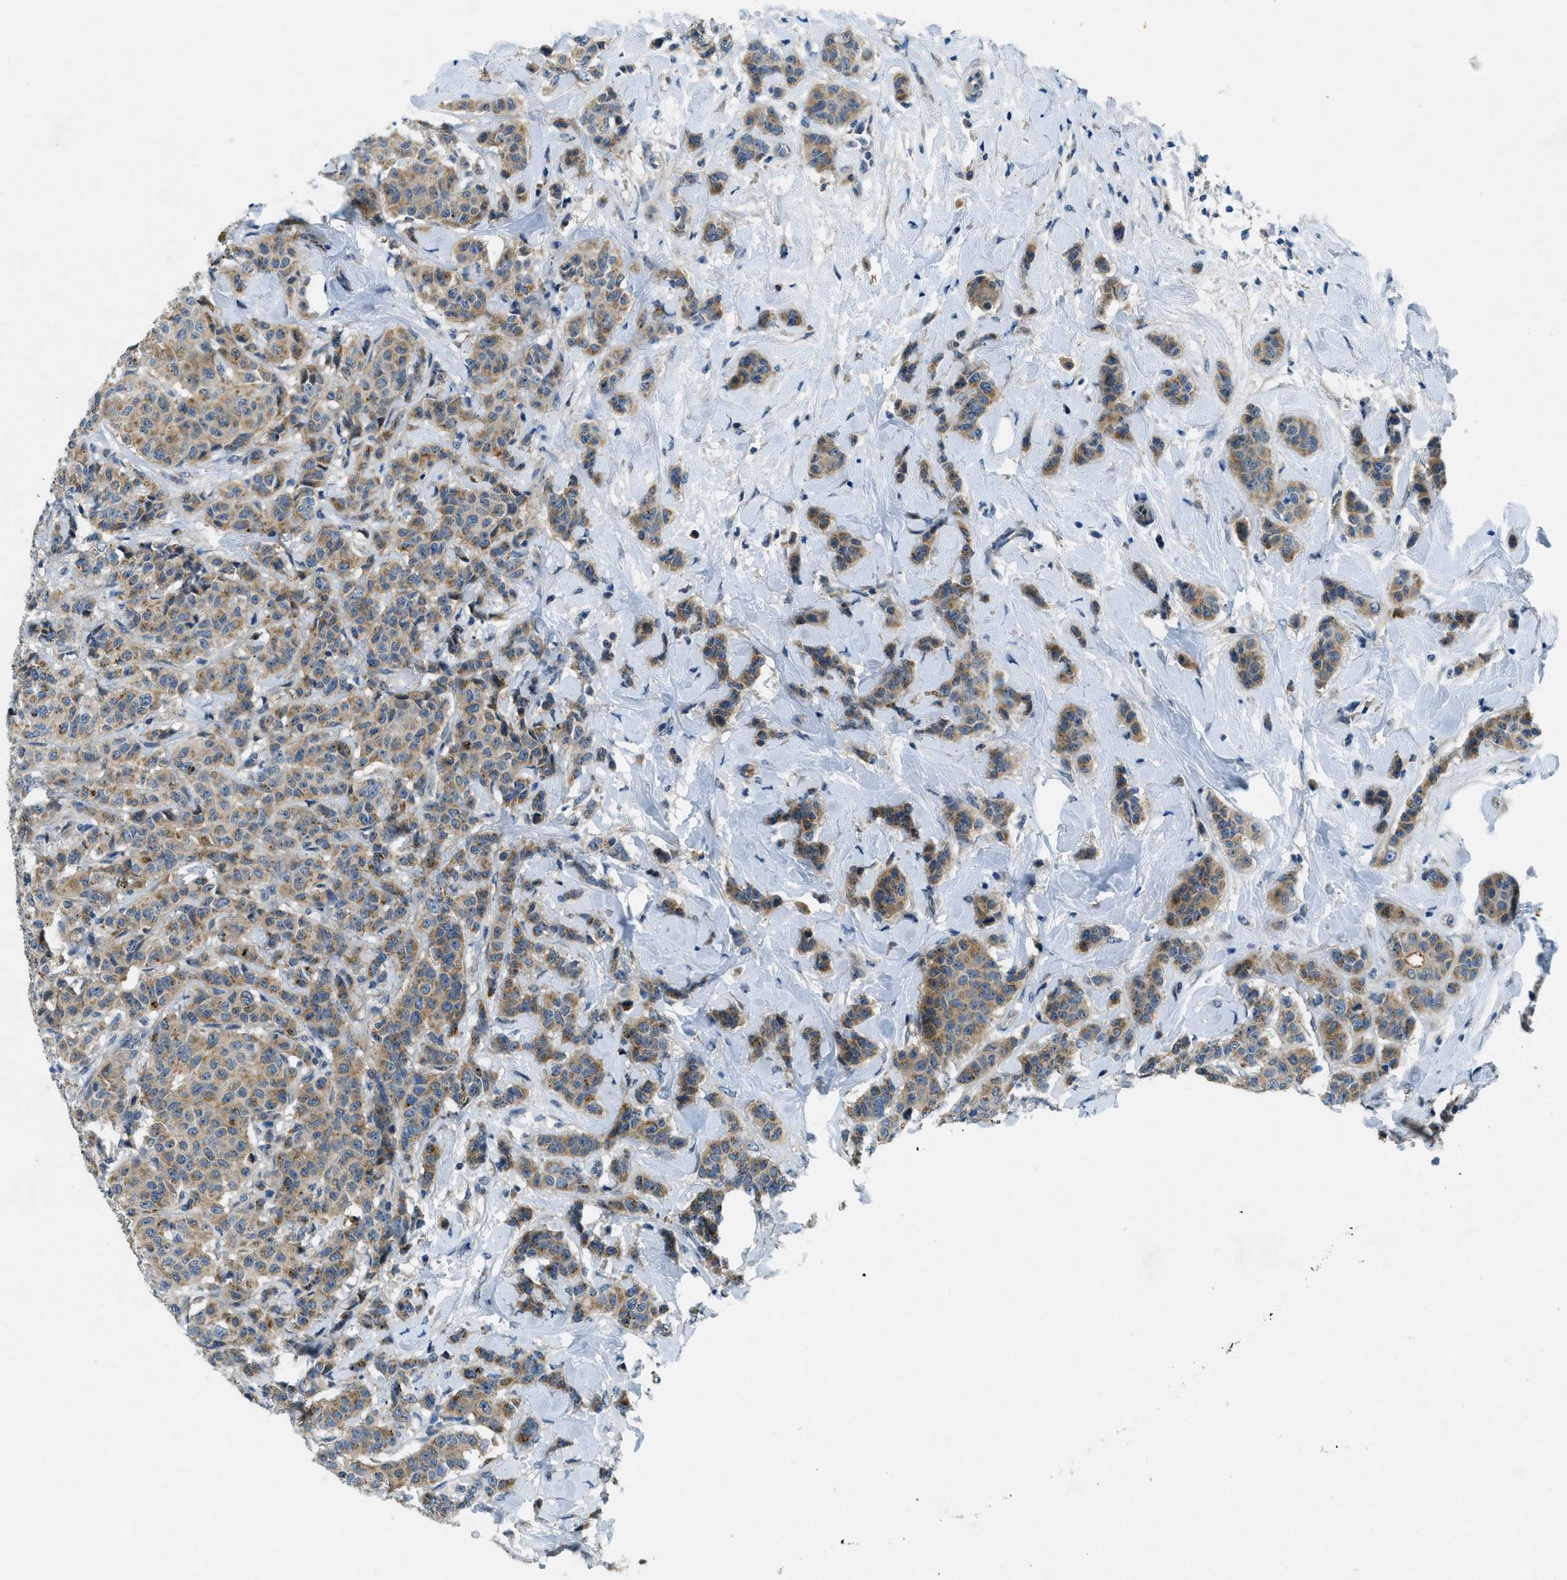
{"staining": {"intensity": "moderate", "quantity": ">75%", "location": "cytoplasmic/membranous"}, "tissue": "breast cancer", "cell_type": "Tumor cells", "image_type": "cancer", "snomed": [{"axis": "morphology", "description": "Normal tissue, NOS"}, {"axis": "morphology", "description": "Duct carcinoma"}, {"axis": "topography", "description": "Breast"}], "caption": "A micrograph of human intraductal carcinoma (breast) stained for a protein demonstrates moderate cytoplasmic/membranous brown staining in tumor cells. (DAB = brown stain, brightfield microscopy at high magnification).", "gene": "SNX14", "patient": {"sex": "female", "age": 40}}